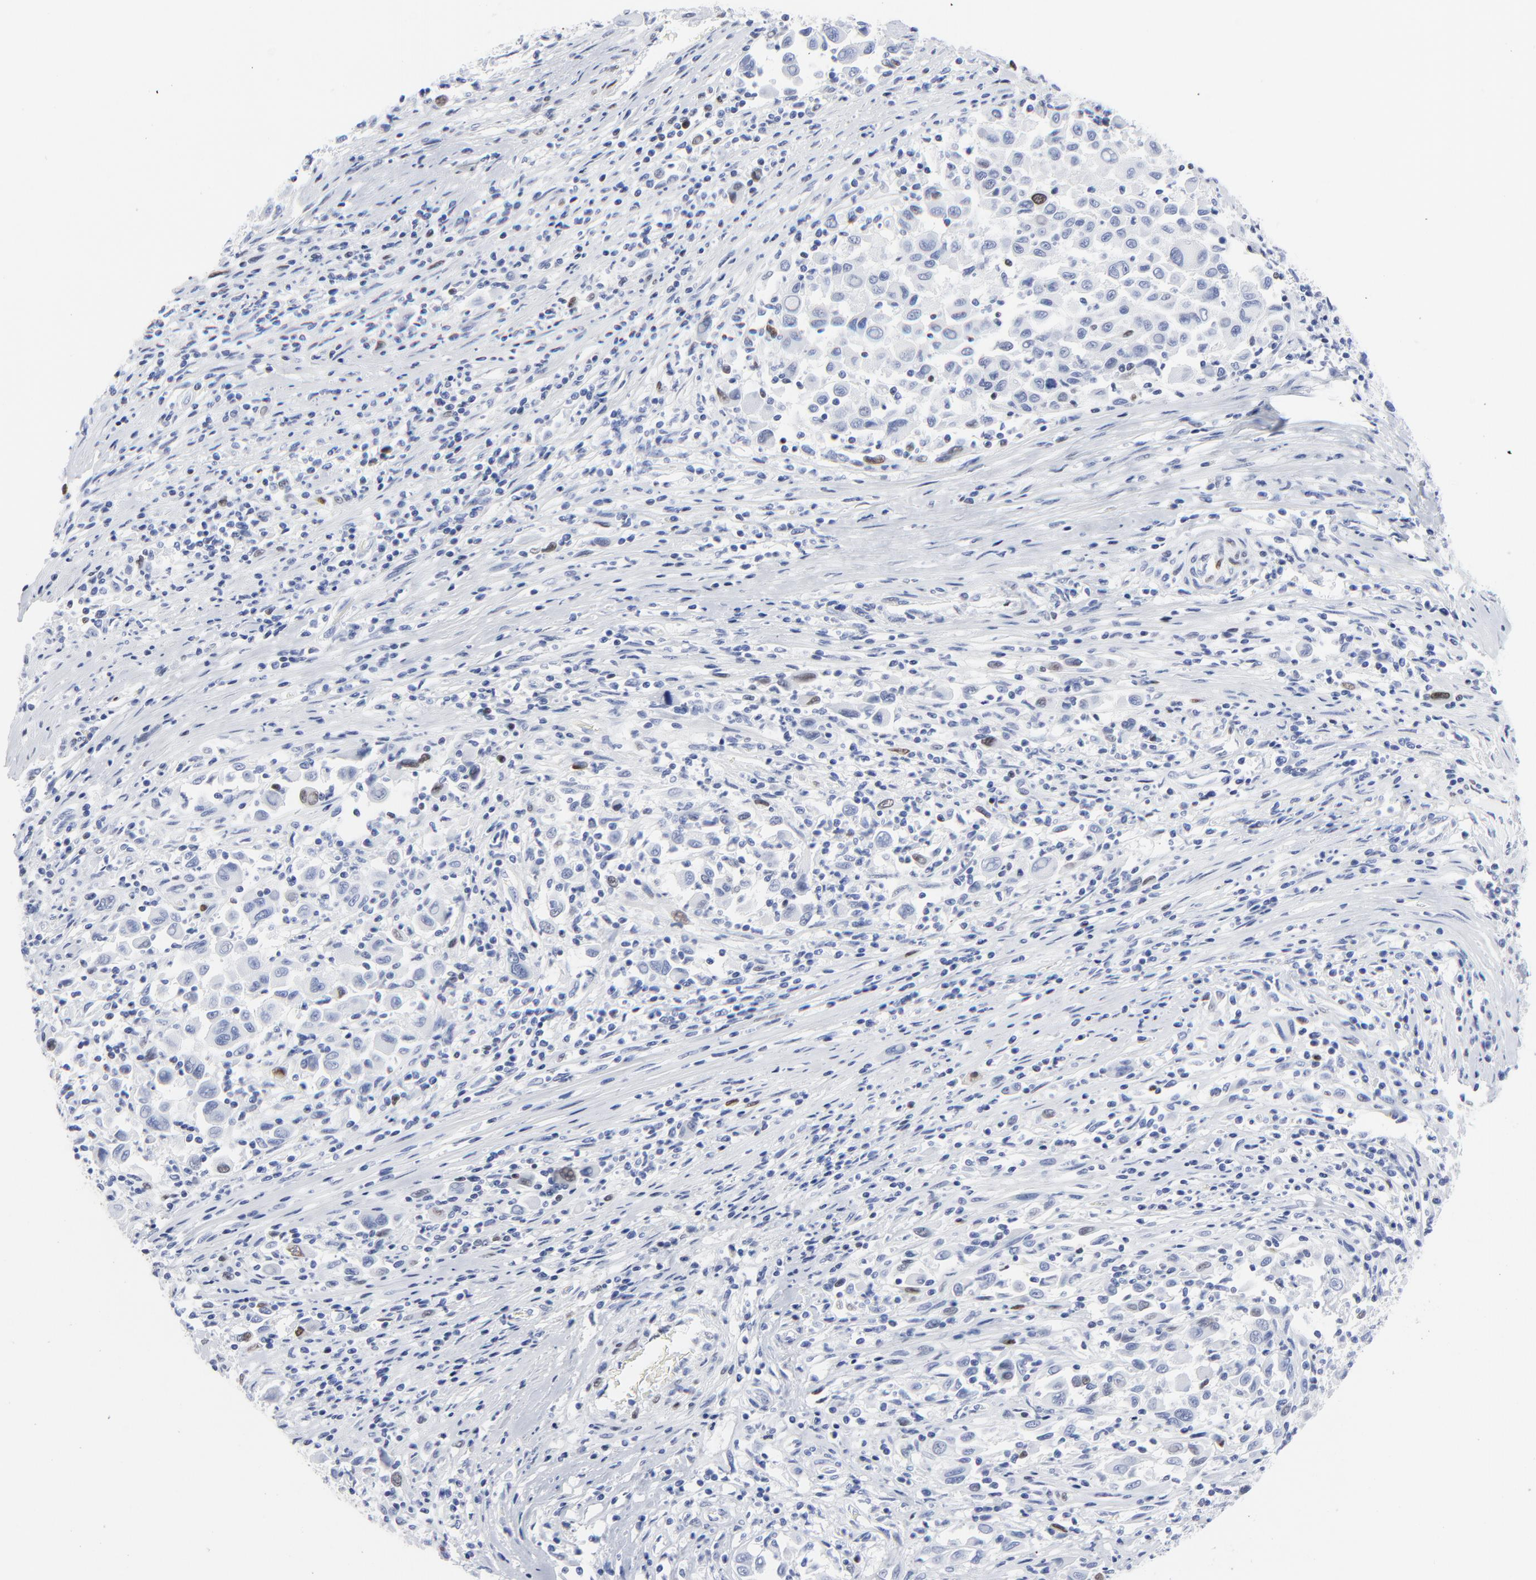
{"staining": {"intensity": "moderate", "quantity": "<25%", "location": "nuclear"}, "tissue": "melanoma", "cell_type": "Tumor cells", "image_type": "cancer", "snomed": [{"axis": "morphology", "description": "Malignant melanoma, Metastatic site"}, {"axis": "topography", "description": "Lymph node"}], "caption": "Immunohistochemistry photomicrograph of neoplastic tissue: human malignant melanoma (metastatic site) stained using immunohistochemistry (IHC) exhibits low levels of moderate protein expression localized specifically in the nuclear of tumor cells, appearing as a nuclear brown color.", "gene": "JUN", "patient": {"sex": "male", "age": 61}}